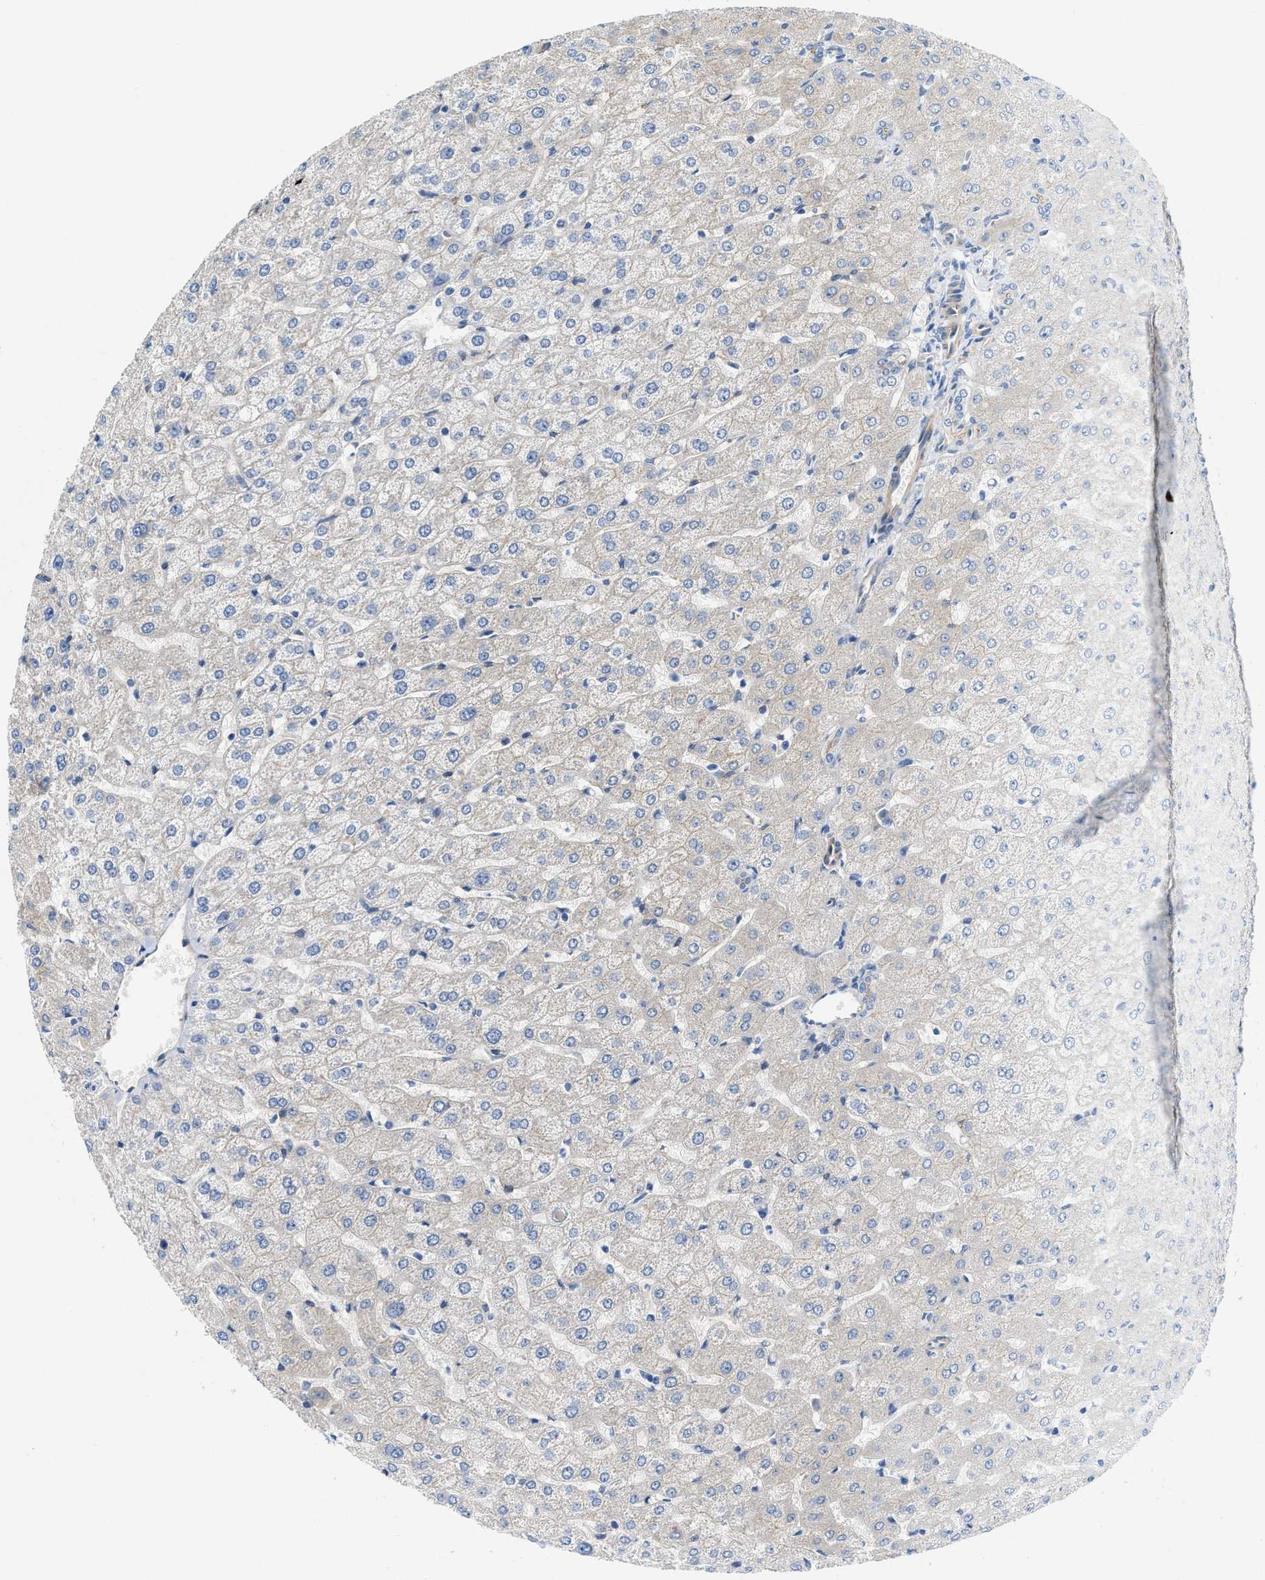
{"staining": {"intensity": "negative", "quantity": "none", "location": "none"}, "tissue": "liver", "cell_type": "Cholangiocytes", "image_type": "normal", "snomed": [{"axis": "morphology", "description": "Normal tissue, NOS"}, {"axis": "morphology", "description": "Fibrosis, NOS"}, {"axis": "topography", "description": "Liver"}], "caption": "Protein analysis of unremarkable liver shows no significant staining in cholangiocytes. (DAB (3,3'-diaminobenzidine) immunohistochemistry (IHC), high magnification).", "gene": "PDLIM5", "patient": {"sex": "female", "age": 29}}